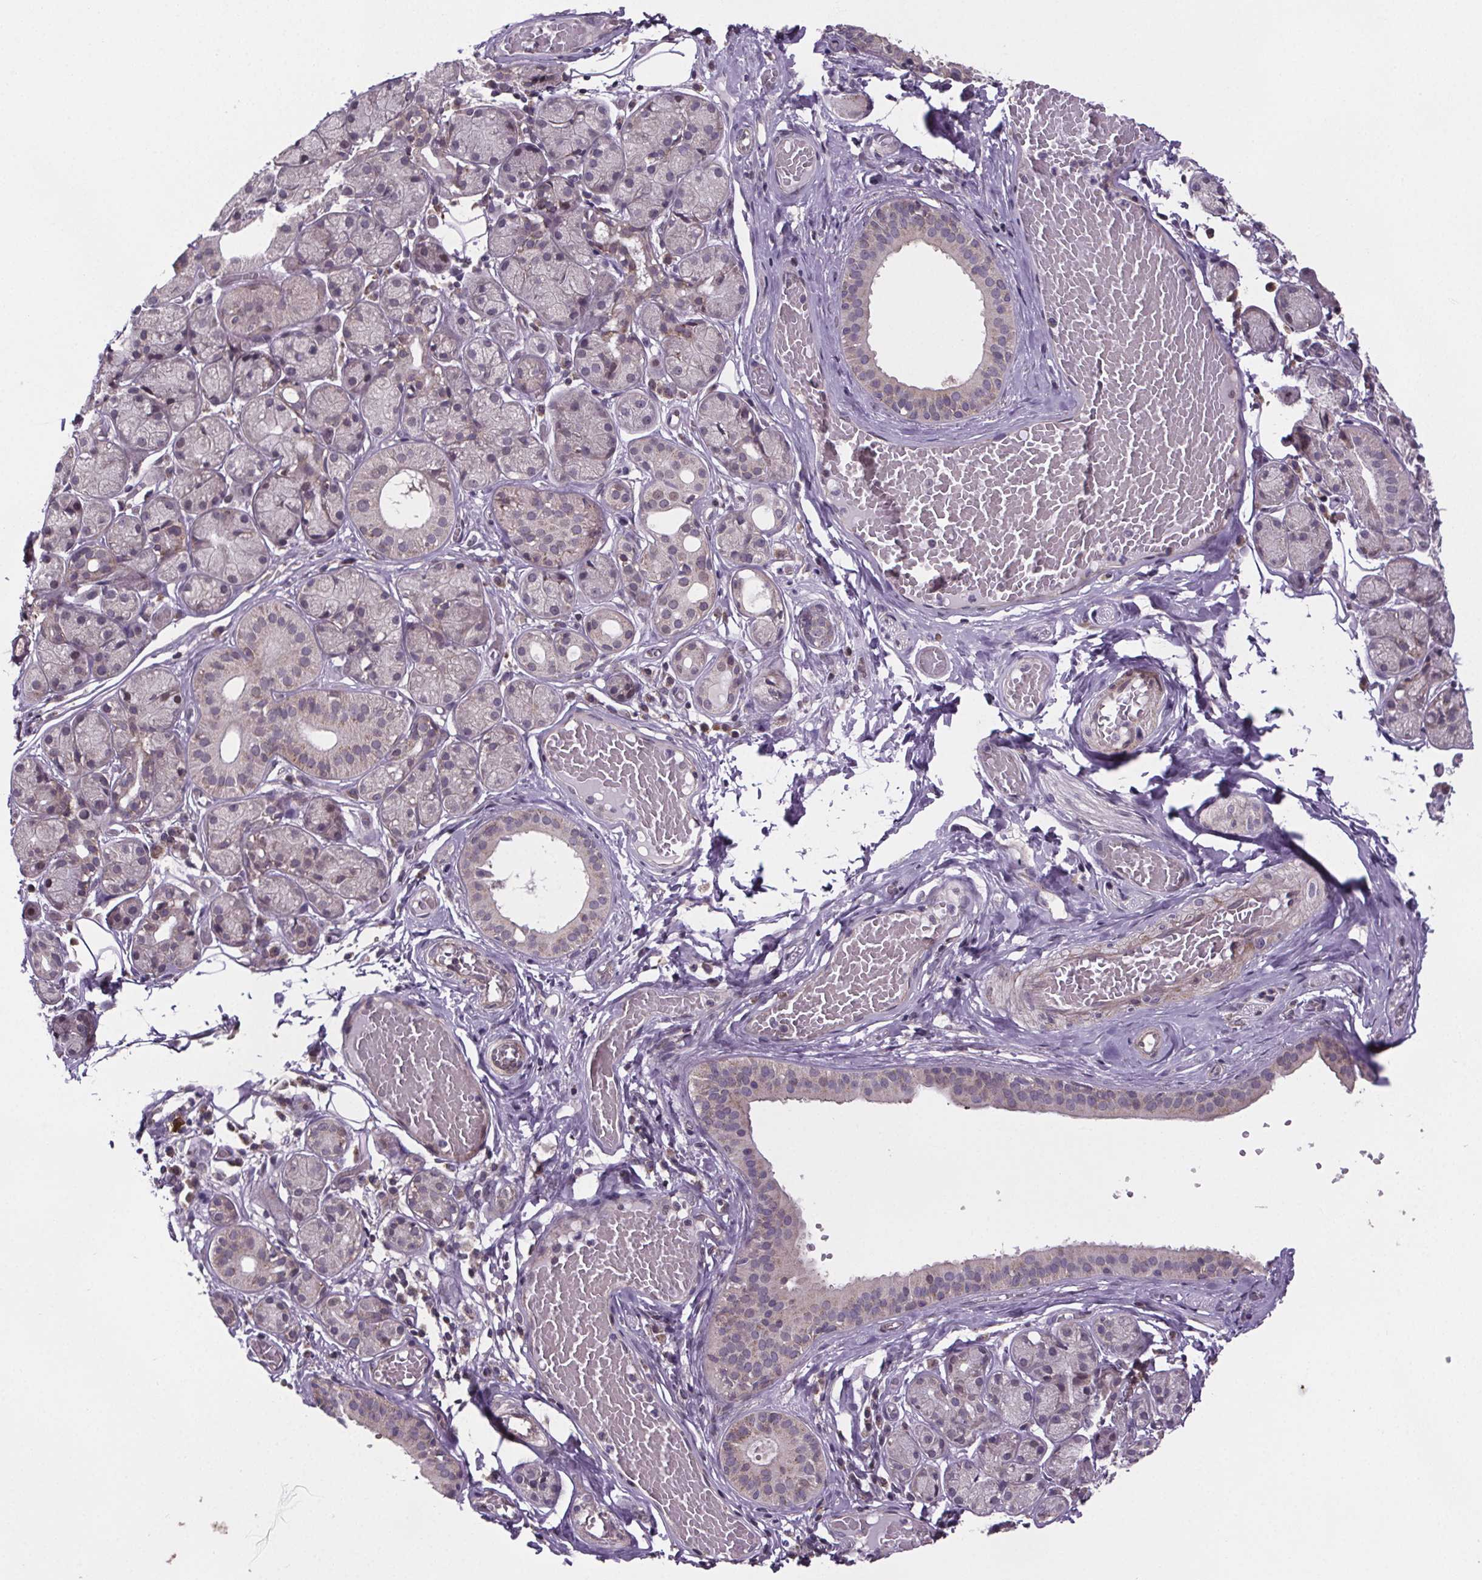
{"staining": {"intensity": "negative", "quantity": "none", "location": "none"}, "tissue": "salivary gland", "cell_type": "Glandular cells", "image_type": "normal", "snomed": [{"axis": "morphology", "description": "Normal tissue, NOS"}, {"axis": "topography", "description": "Salivary gland"}, {"axis": "topography", "description": "Peripheral nerve tissue"}], "caption": "The photomicrograph demonstrates no staining of glandular cells in unremarkable salivary gland.", "gene": "TTC12", "patient": {"sex": "male", "age": 71}}